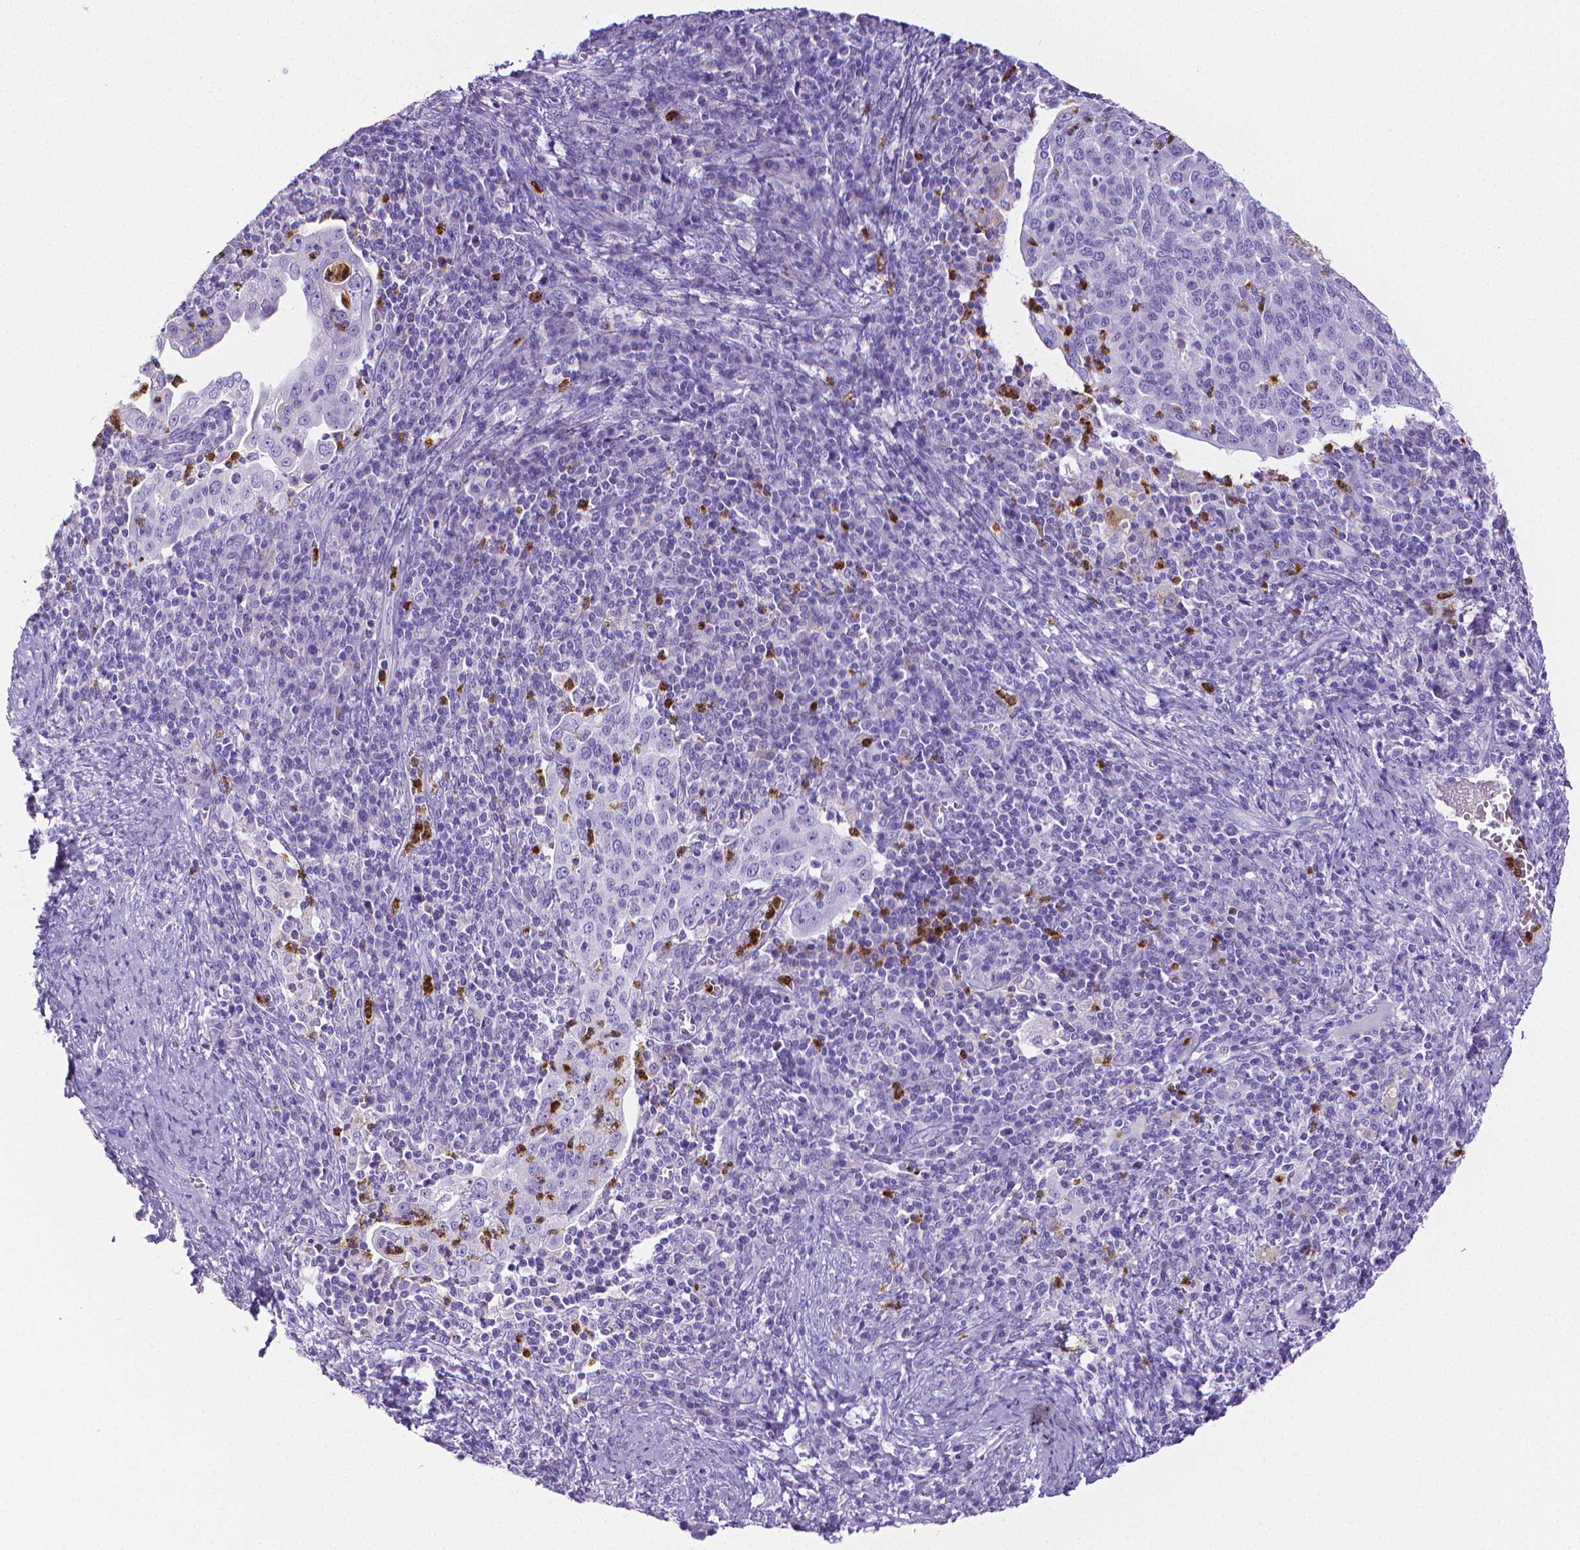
{"staining": {"intensity": "negative", "quantity": "none", "location": "none"}, "tissue": "cervical cancer", "cell_type": "Tumor cells", "image_type": "cancer", "snomed": [{"axis": "morphology", "description": "Squamous cell carcinoma, NOS"}, {"axis": "topography", "description": "Cervix"}], "caption": "The IHC image has no significant staining in tumor cells of cervical squamous cell carcinoma tissue. The staining is performed using DAB brown chromogen with nuclei counter-stained in using hematoxylin.", "gene": "MMP9", "patient": {"sex": "female", "age": 39}}